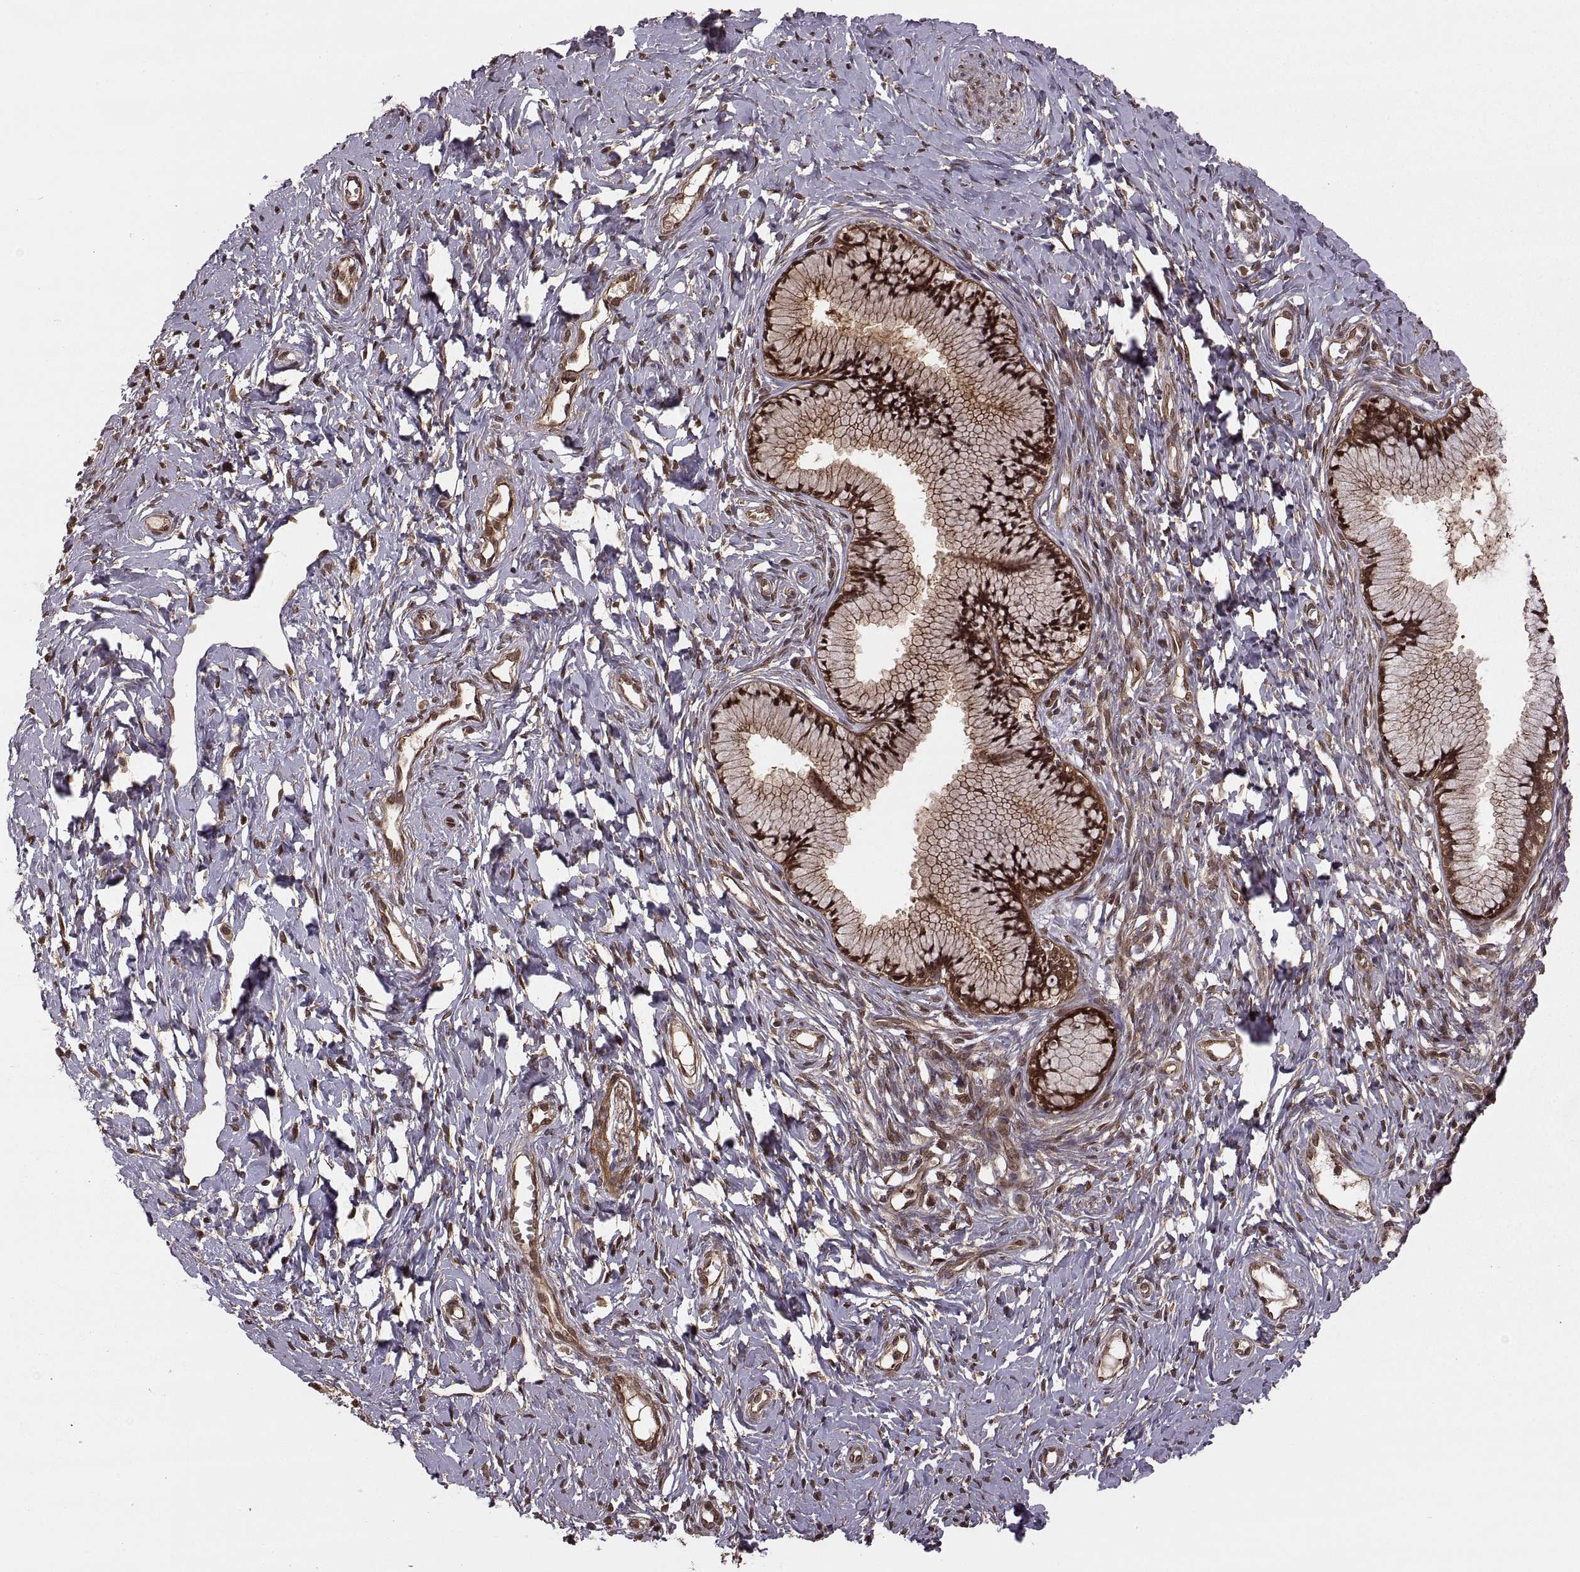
{"staining": {"intensity": "strong", "quantity": ">75%", "location": "cytoplasmic/membranous,nuclear"}, "tissue": "cervix", "cell_type": "Glandular cells", "image_type": "normal", "snomed": [{"axis": "morphology", "description": "Normal tissue, NOS"}, {"axis": "topography", "description": "Cervix"}], "caption": "The micrograph reveals staining of unremarkable cervix, revealing strong cytoplasmic/membranous,nuclear protein expression (brown color) within glandular cells.", "gene": "DEDD", "patient": {"sex": "female", "age": 40}}